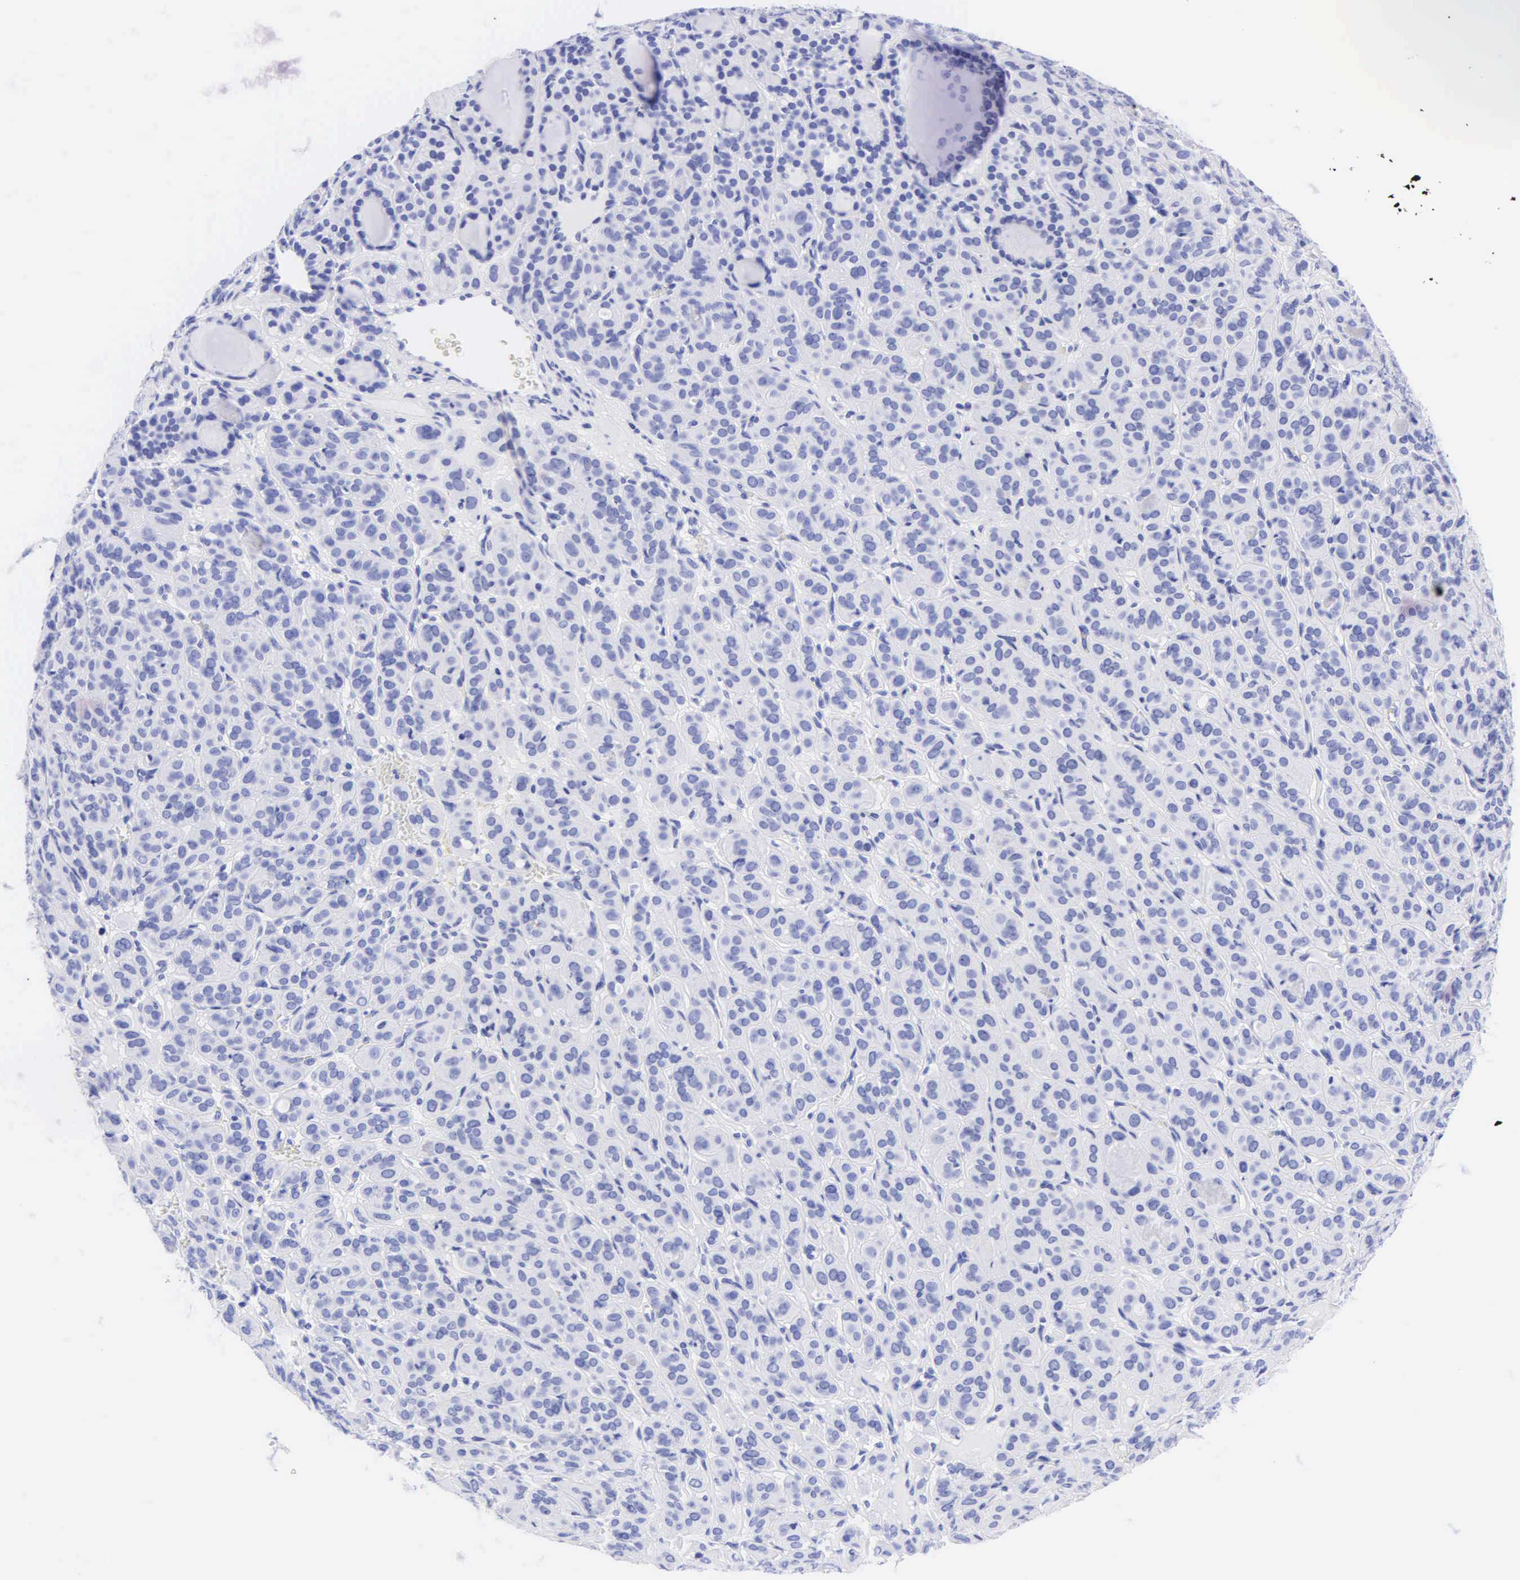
{"staining": {"intensity": "negative", "quantity": "none", "location": "none"}, "tissue": "thyroid cancer", "cell_type": "Tumor cells", "image_type": "cancer", "snomed": [{"axis": "morphology", "description": "Follicular adenoma carcinoma, NOS"}, {"axis": "topography", "description": "Thyroid gland"}], "caption": "The photomicrograph shows no staining of tumor cells in thyroid follicular adenoma carcinoma. Nuclei are stained in blue.", "gene": "KRT20", "patient": {"sex": "female", "age": 71}}